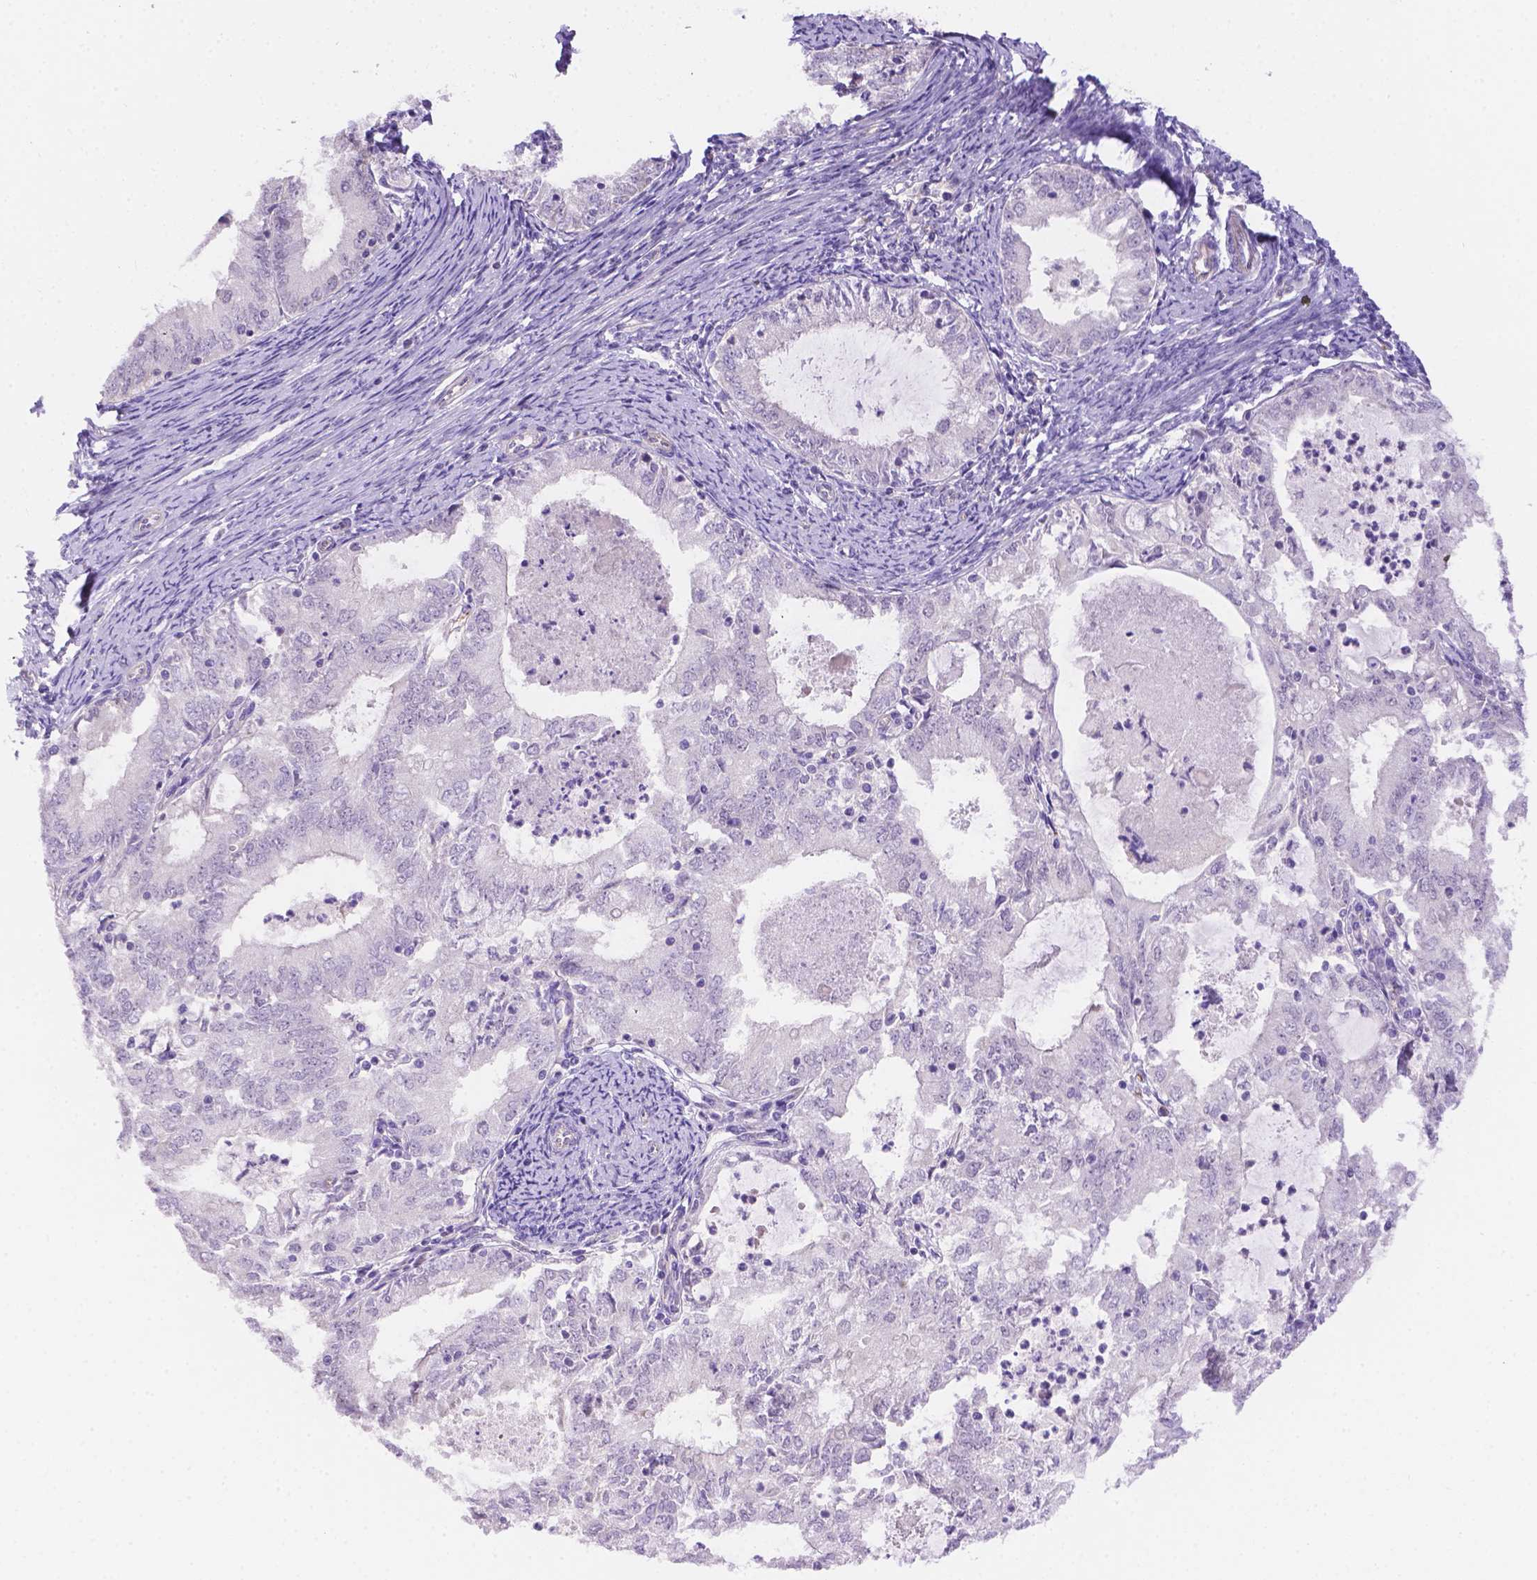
{"staining": {"intensity": "negative", "quantity": "none", "location": "none"}, "tissue": "endometrial cancer", "cell_type": "Tumor cells", "image_type": "cancer", "snomed": [{"axis": "morphology", "description": "Adenocarcinoma, NOS"}, {"axis": "topography", "description": "Endometrium"}], "caption": "This is a image of IHC staining of endometrial cancer (adenocarcinoma), which shows no expression in tumor cells.", "gene": "NXPE2", "patient": {"sex": "female", "age": 57}}